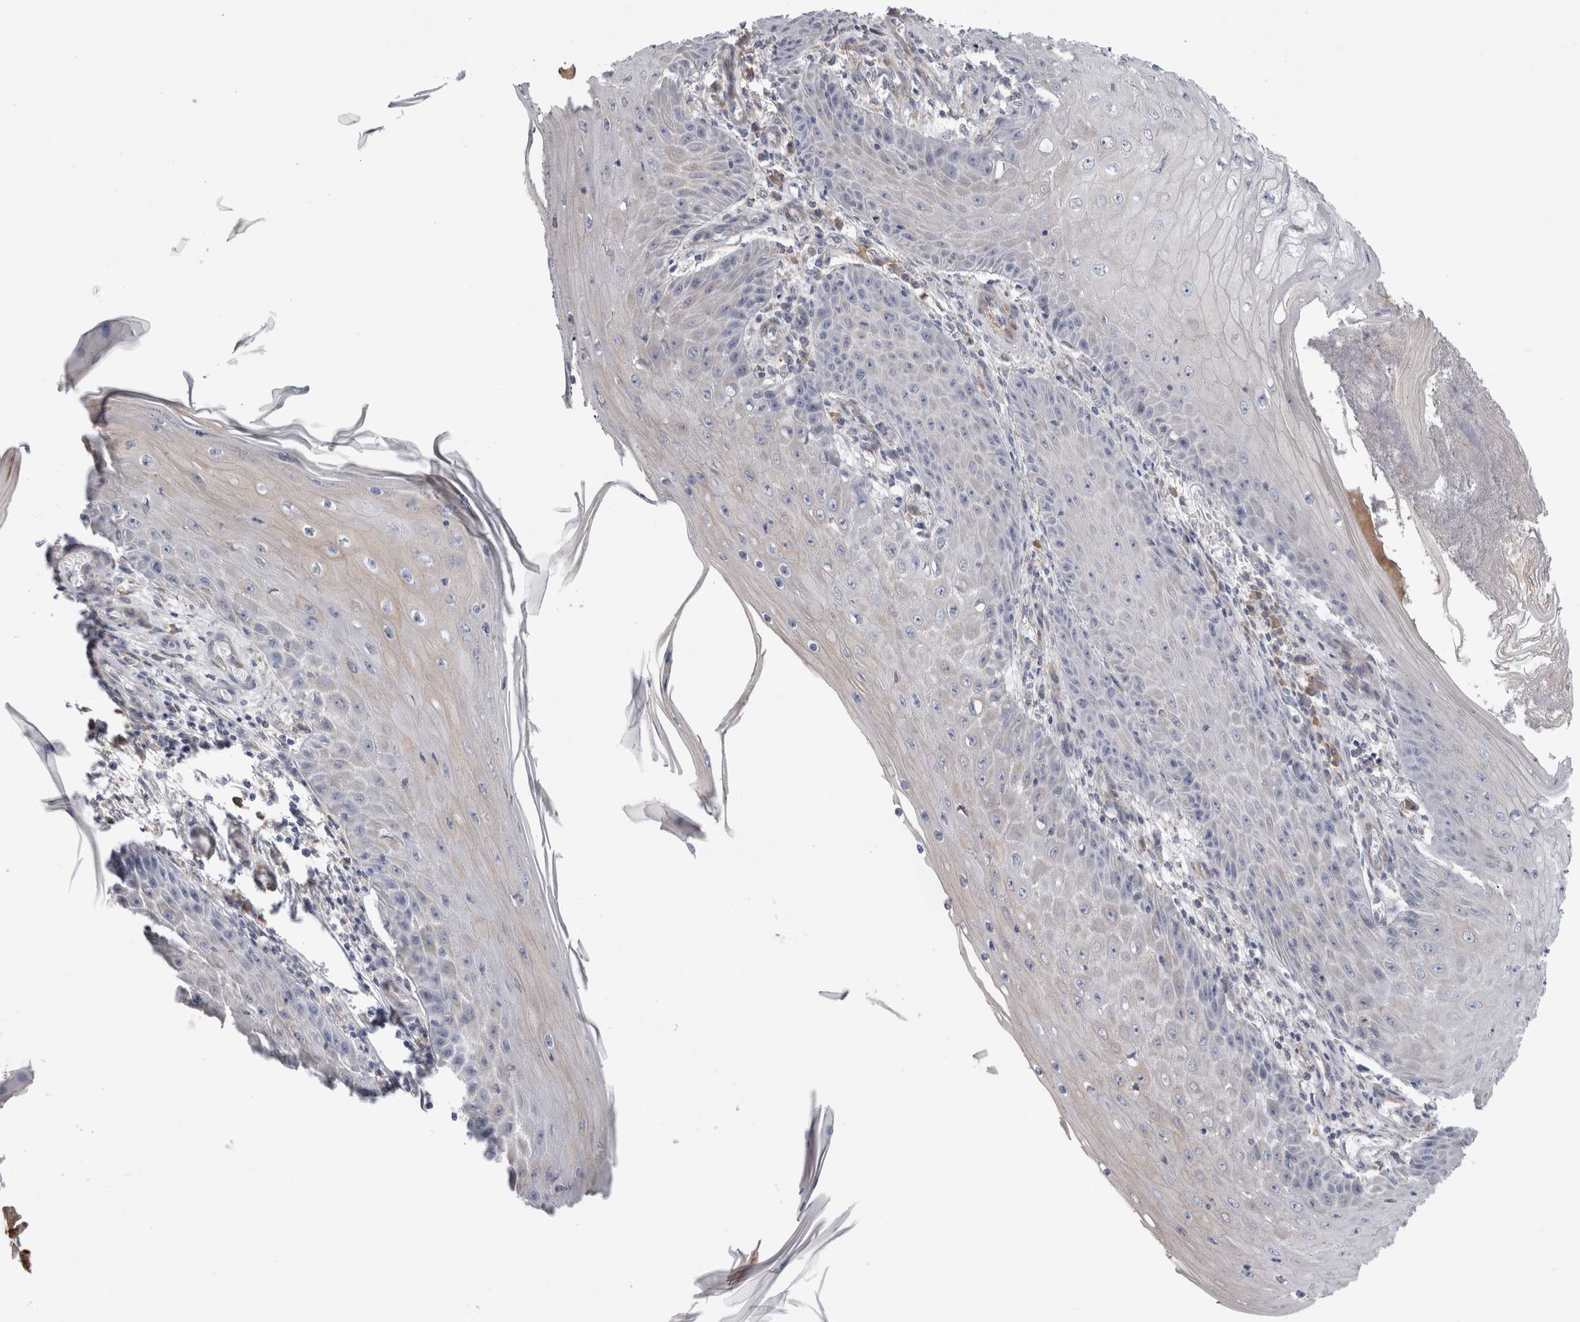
{"staining": {"intensity": "negative", "quantity": "none", "location": "none"}, "tissue": "skin cancer", "cell_type": "Tumor cells", "image_type": "cancer", "snomed": [{"axis": "morphology", "description": "Squamous cell carcinoma, NOS"}, {"axis": "topography", "description": "Skin"}], "caption": "Immunohistochemistry of human squamous cell carcinoma (skin) exhibits no expression in tumor cells.", "gene": "SMAP2", "patient": {"sex": "female", "age": 73}}